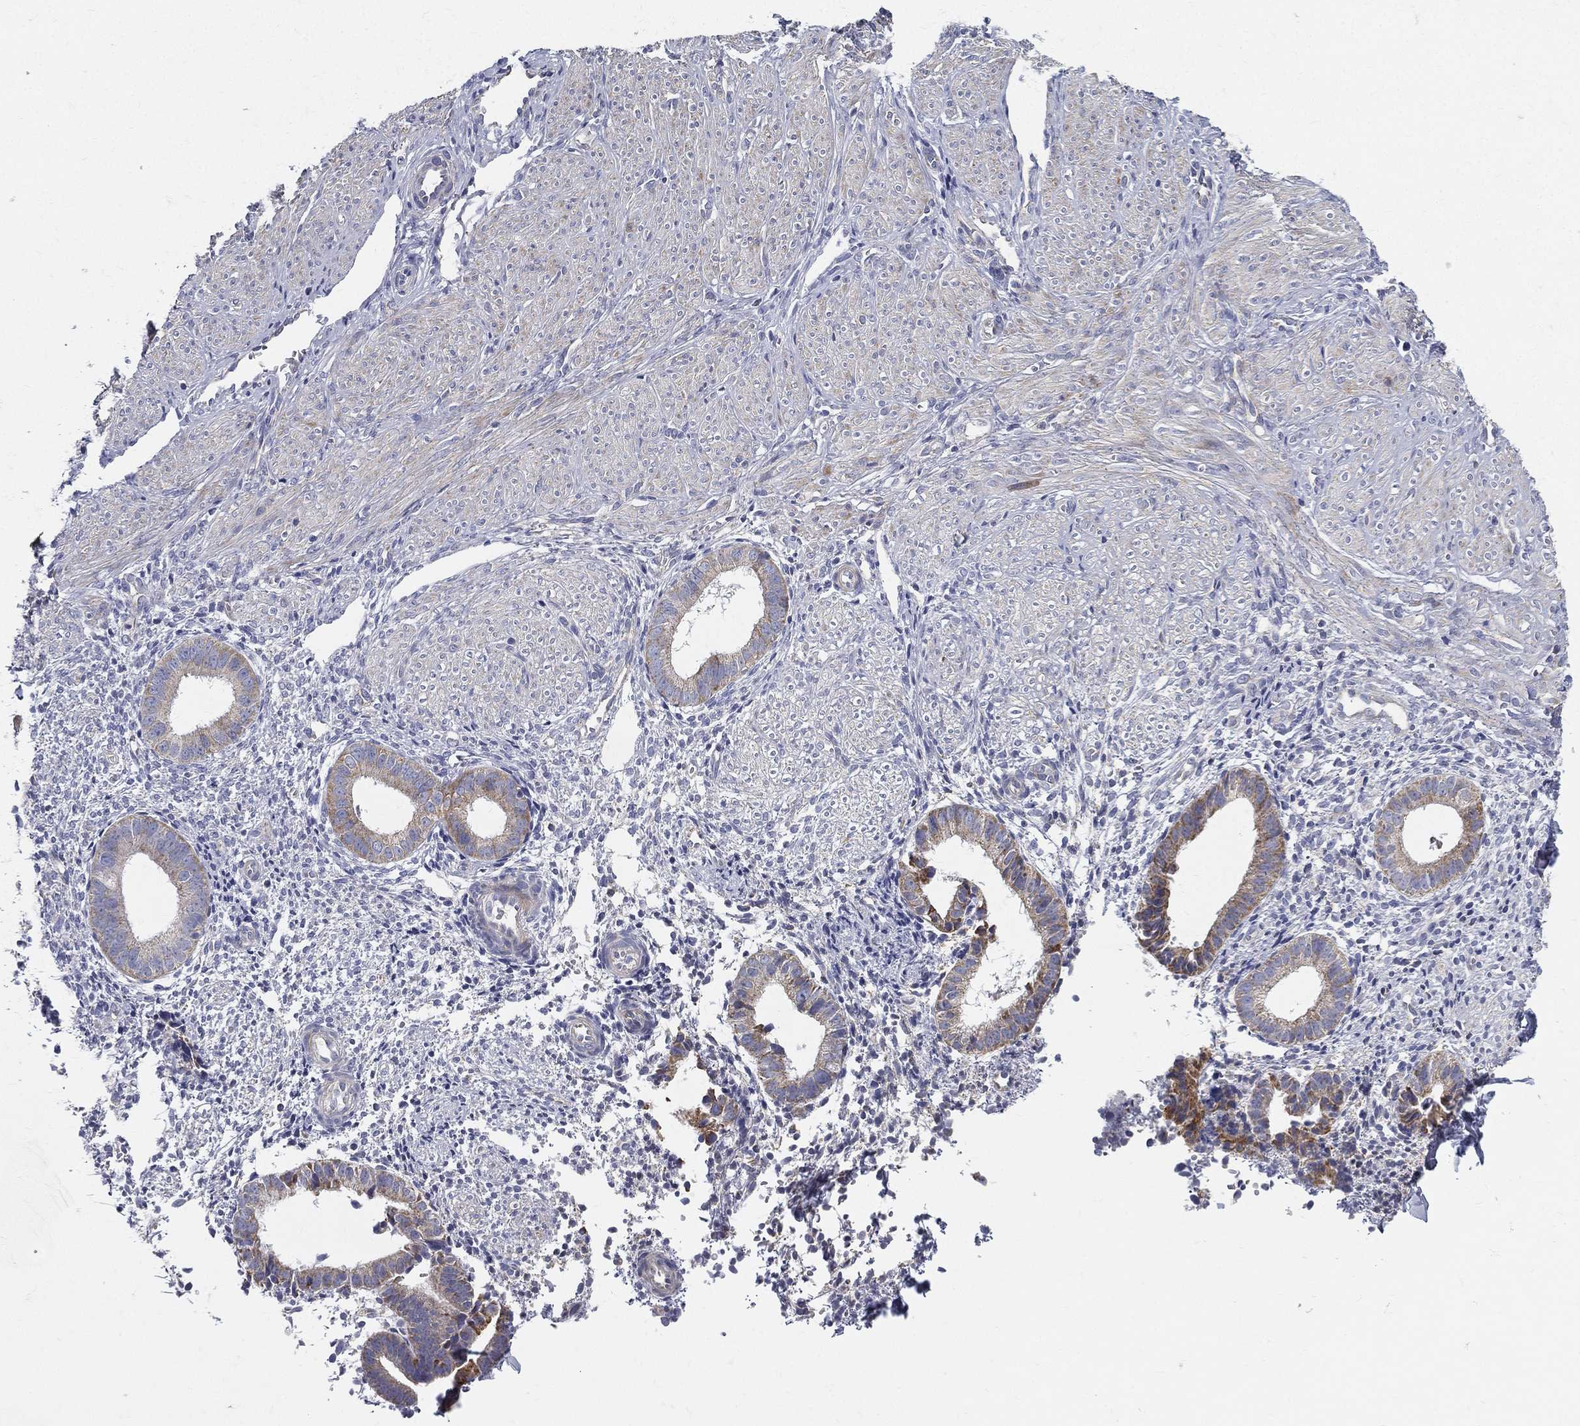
{"staining": {"intensity": "negative", "quantity": "none", "location": "none"}, "tissue": "endometrium", "cell_type": "Cells in endometrial stroma", "image_type": "normal", "snomed": [{"axis": "morphology", "description": "Normal tissue, NOS"}, {"axis": "topography", "description": "Endometrium"}], "caption": "Micrograph shows no significant protein expression in cells in endometrial stroma of benign endometrium. (Stains: DAB immunohistochemistry with hematoxylin counter stain, Microscopy: brightfield microscopy at high magnification).", "gene": "PWWP3A", "patient": {"sex": "female", "age": 47}}